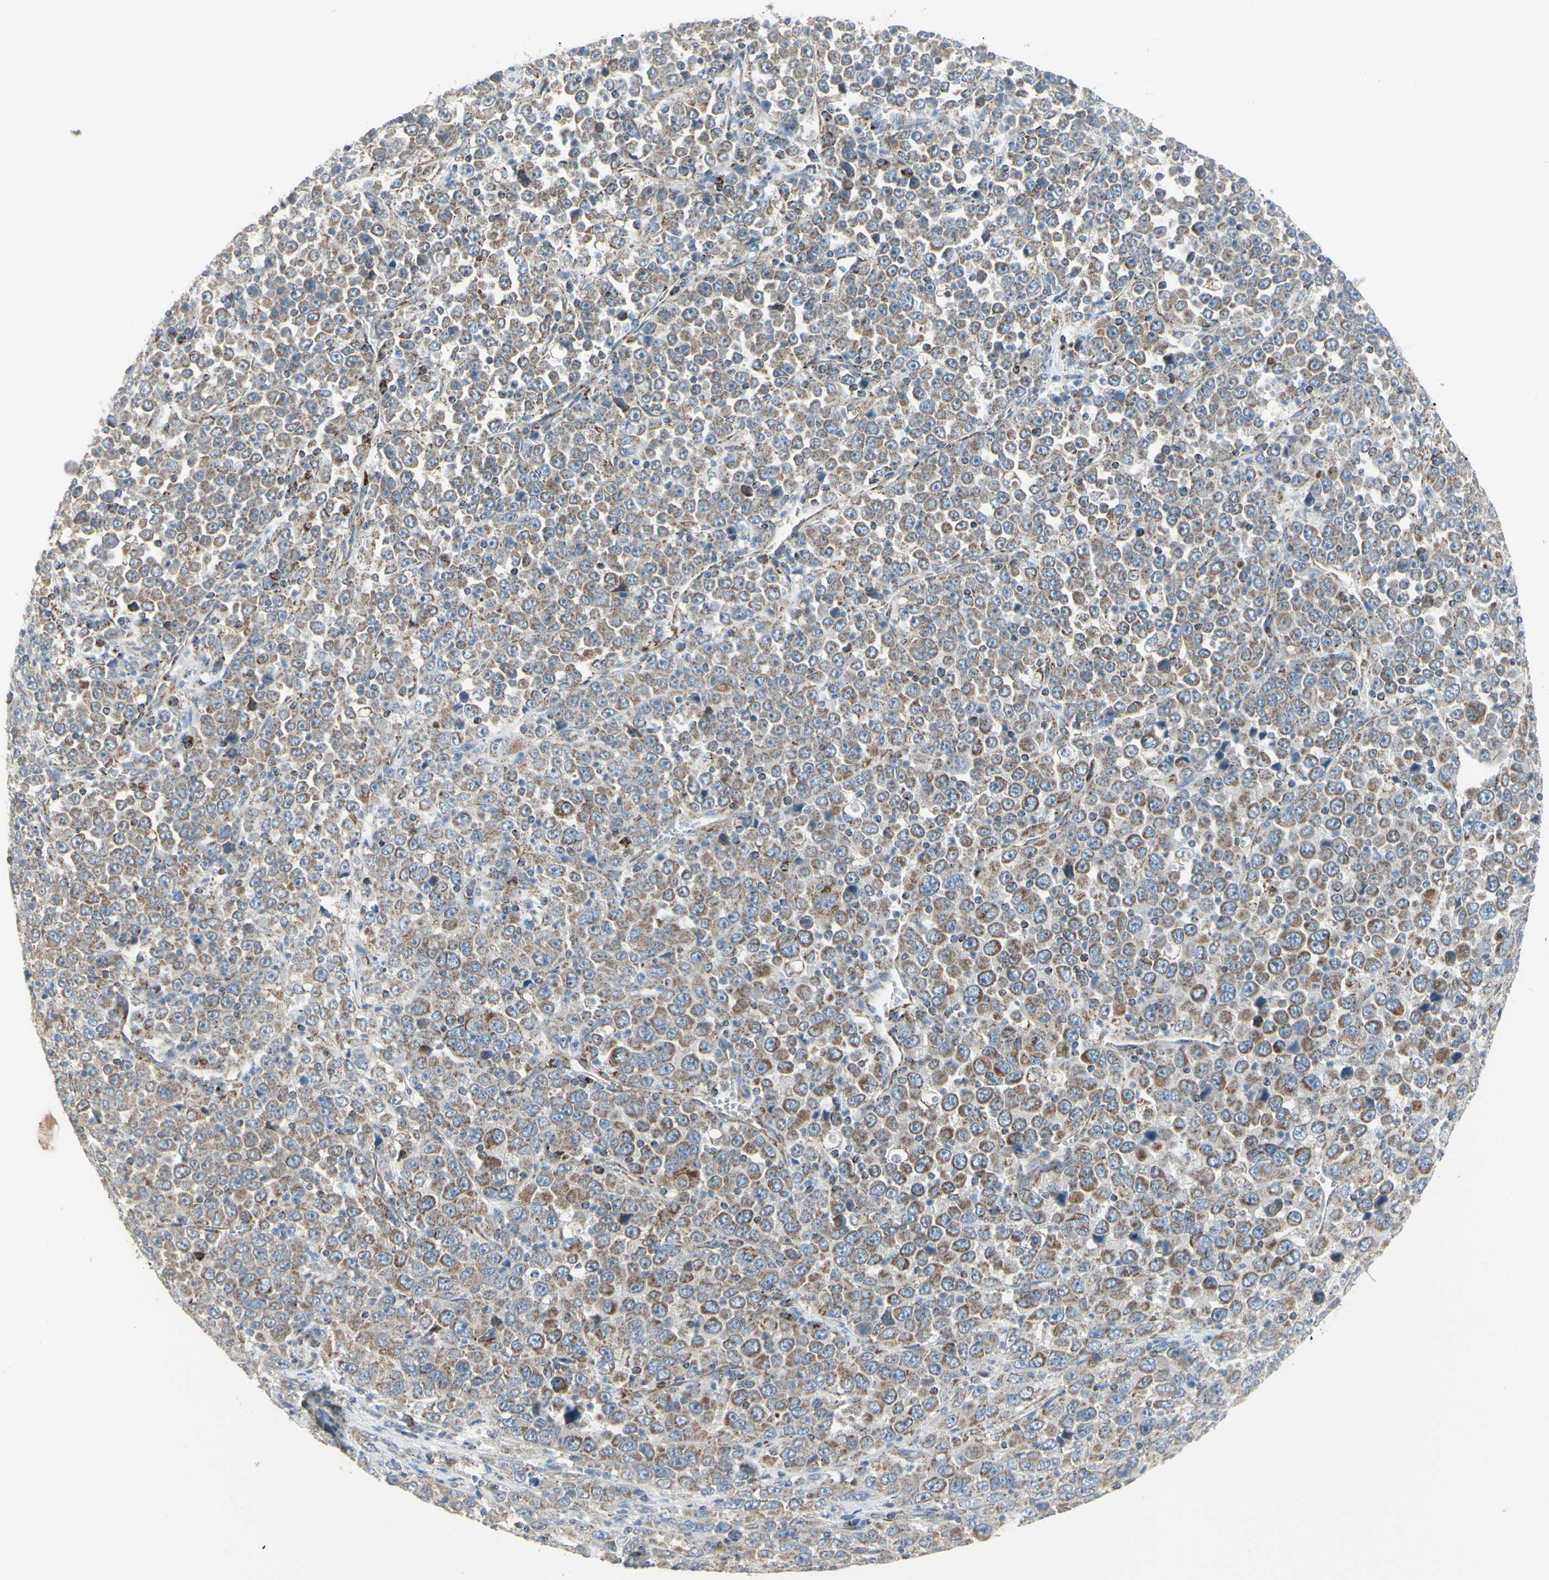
{"staining": {"intensity": "weak", "quantity": ">75%", "location": "cytoplasmic/membranous"}, "tissue": "stomach cancer", "cell_type": "Tumor cells", "image_type": "cancer", "snomed": [{"axis": "morphology", "description": "Normal tissue, NOS"}, {"axis": "morphology", "description": "Adenocarcinoma, NOS"}, {"axis": "topography", "description": "Stomach, upper"}, {"axis": "topography", "description": "Stomach"}], "caption": "Immunohistochemistry image of stomach adenocarcinoma stained for a protein (brown), which exhibits low levels of weak cytoplasmic/membranous staining in about >75% of tumor cells.", "gene": "FAM171B", "patient": {"sex": "male", "age": 59}}